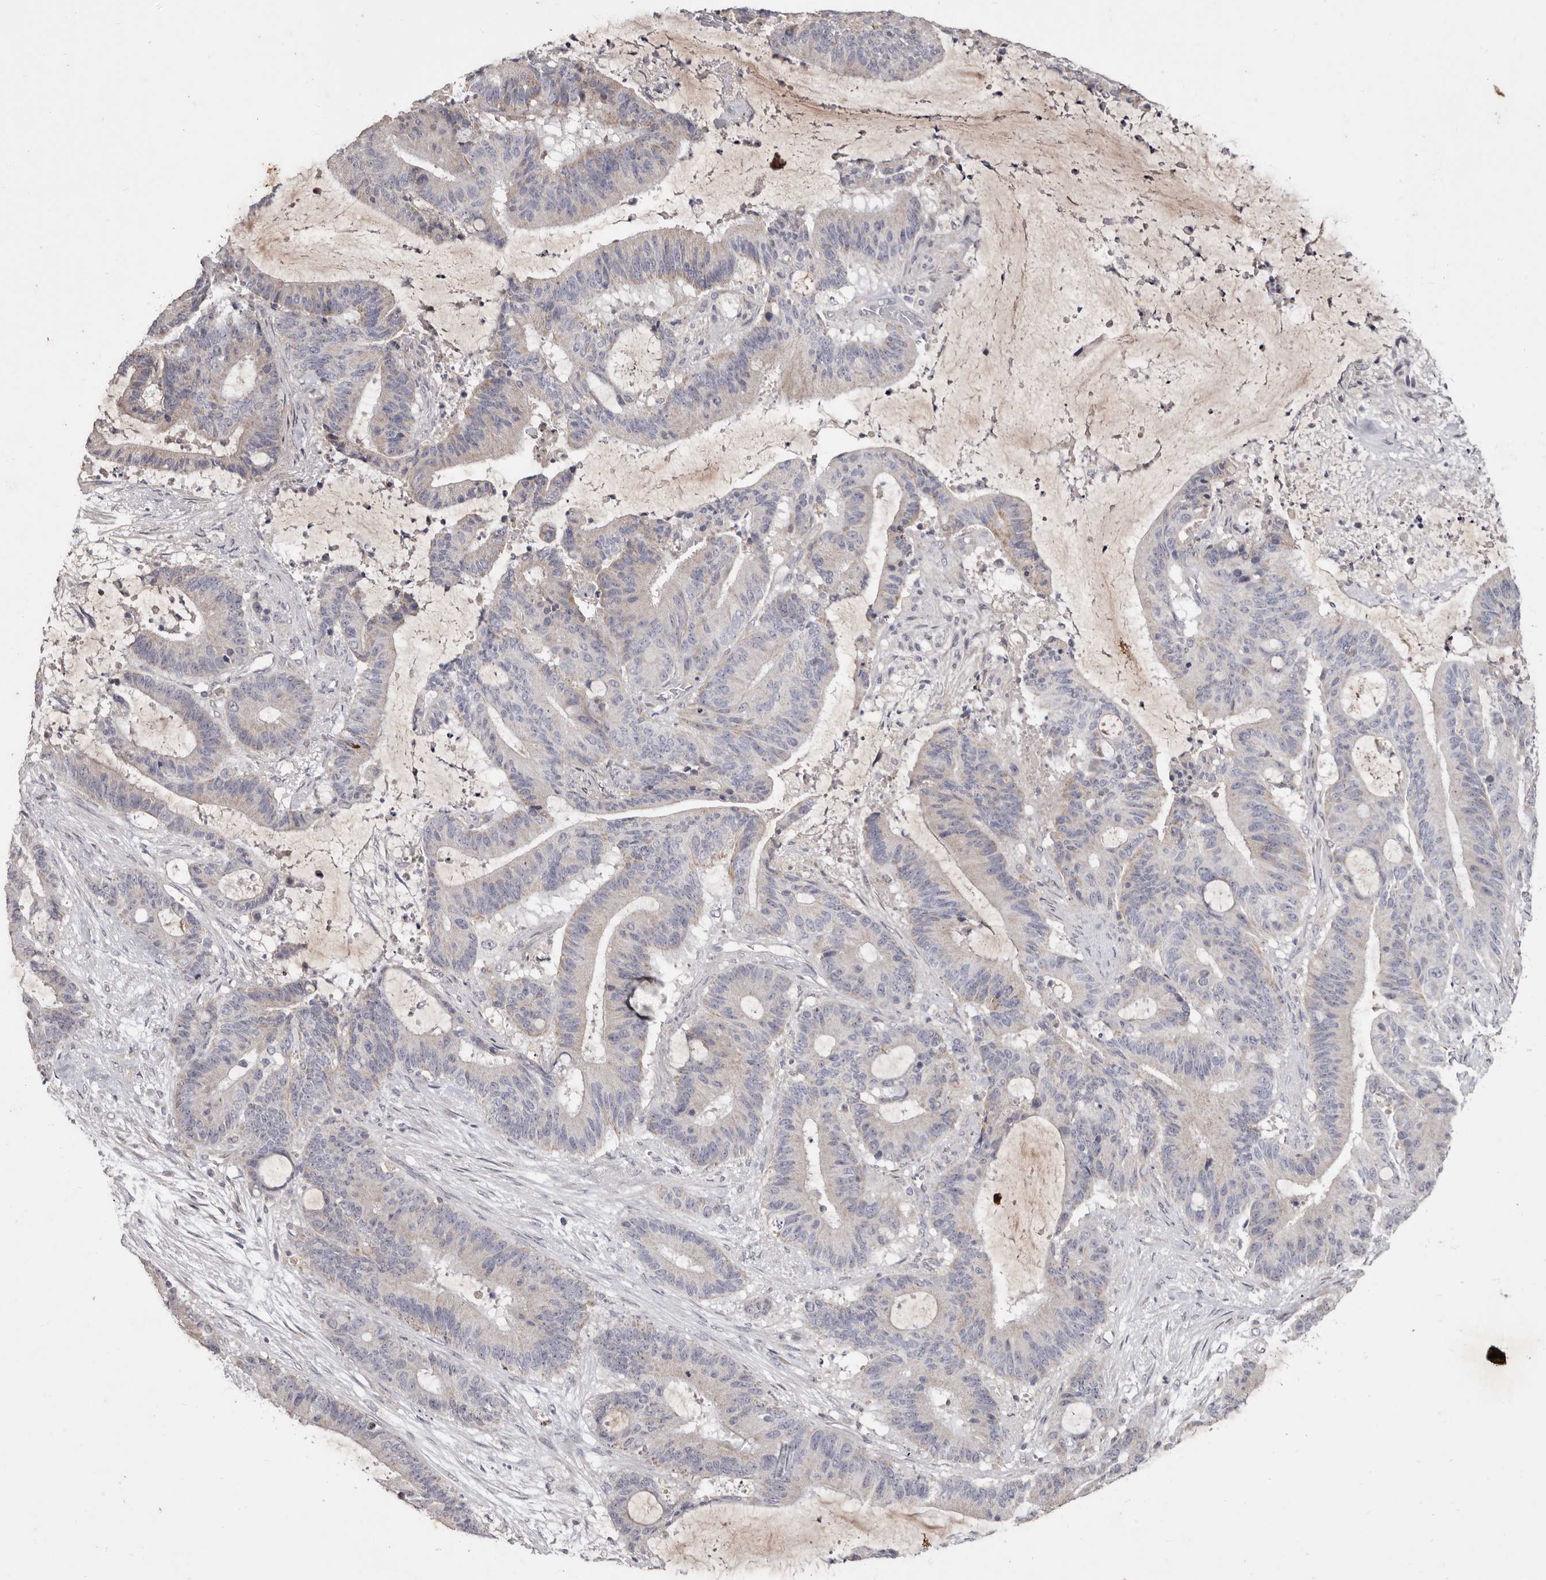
{"staining": {"intensity": "negative", "quantity": "none", "location": "none"}, "tissue": "liver cancer", "cell_type": "Tumor cells", "image_type": "cancer", "snomed": [{"axis": "morphology", "description": "Normal tissue, NOS"}, {"axis": "morphology", "description": "Cholangiocarcinoma"}, {"axis": "topography", "description": "Liver"}, {"axis": "topography", "description": "Peripheral nerve tissue"}], "caption": "Immunohistochemistry of liver cholangiocarcinoma demonstrates no positivity in tumor cells.", "gene": "FLAD1", "patient": {"sex": "female", "age": 73}}